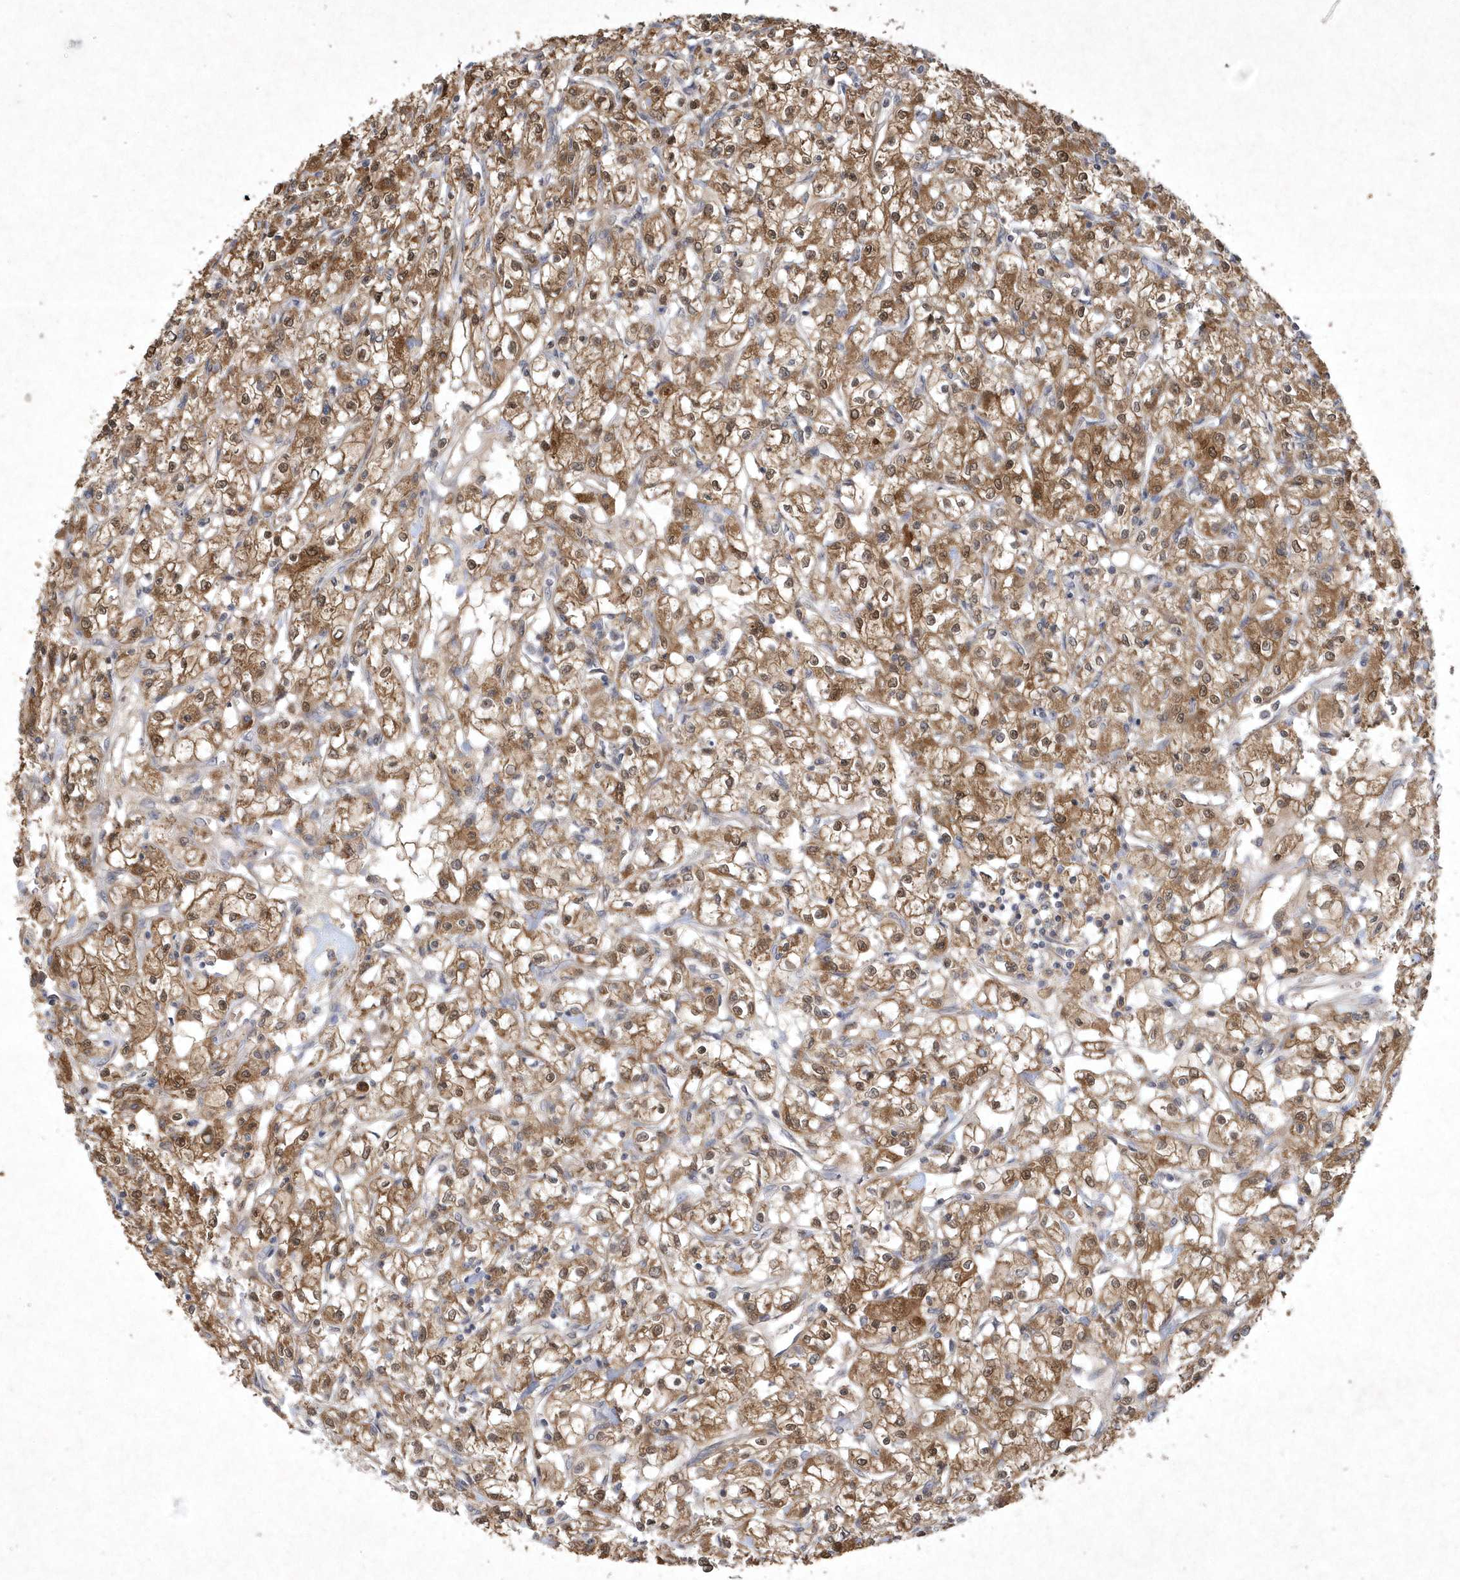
{"staining": {"intensity": "moderate", "quantity": ">75%", "location": "cytoplasmic/membranous,nuclear"}, "tissue": "renal cancer", "cell_type": "Tumor cells", "image_type": "cancer", "snomed": [{"axis": "morphology", "description": "Adenocarcinoma, NOS"}, {"axis": "topography", "description": "Kidney"}], "caption": "Protein positivity by IHC exhibits moderate cytoplasmic/membranous and nuclear positivity in approximately >75% of tumor cells in renal cancer.", "gene": "AKR7A2", "patient": {"sex": "female", "age": 59}}